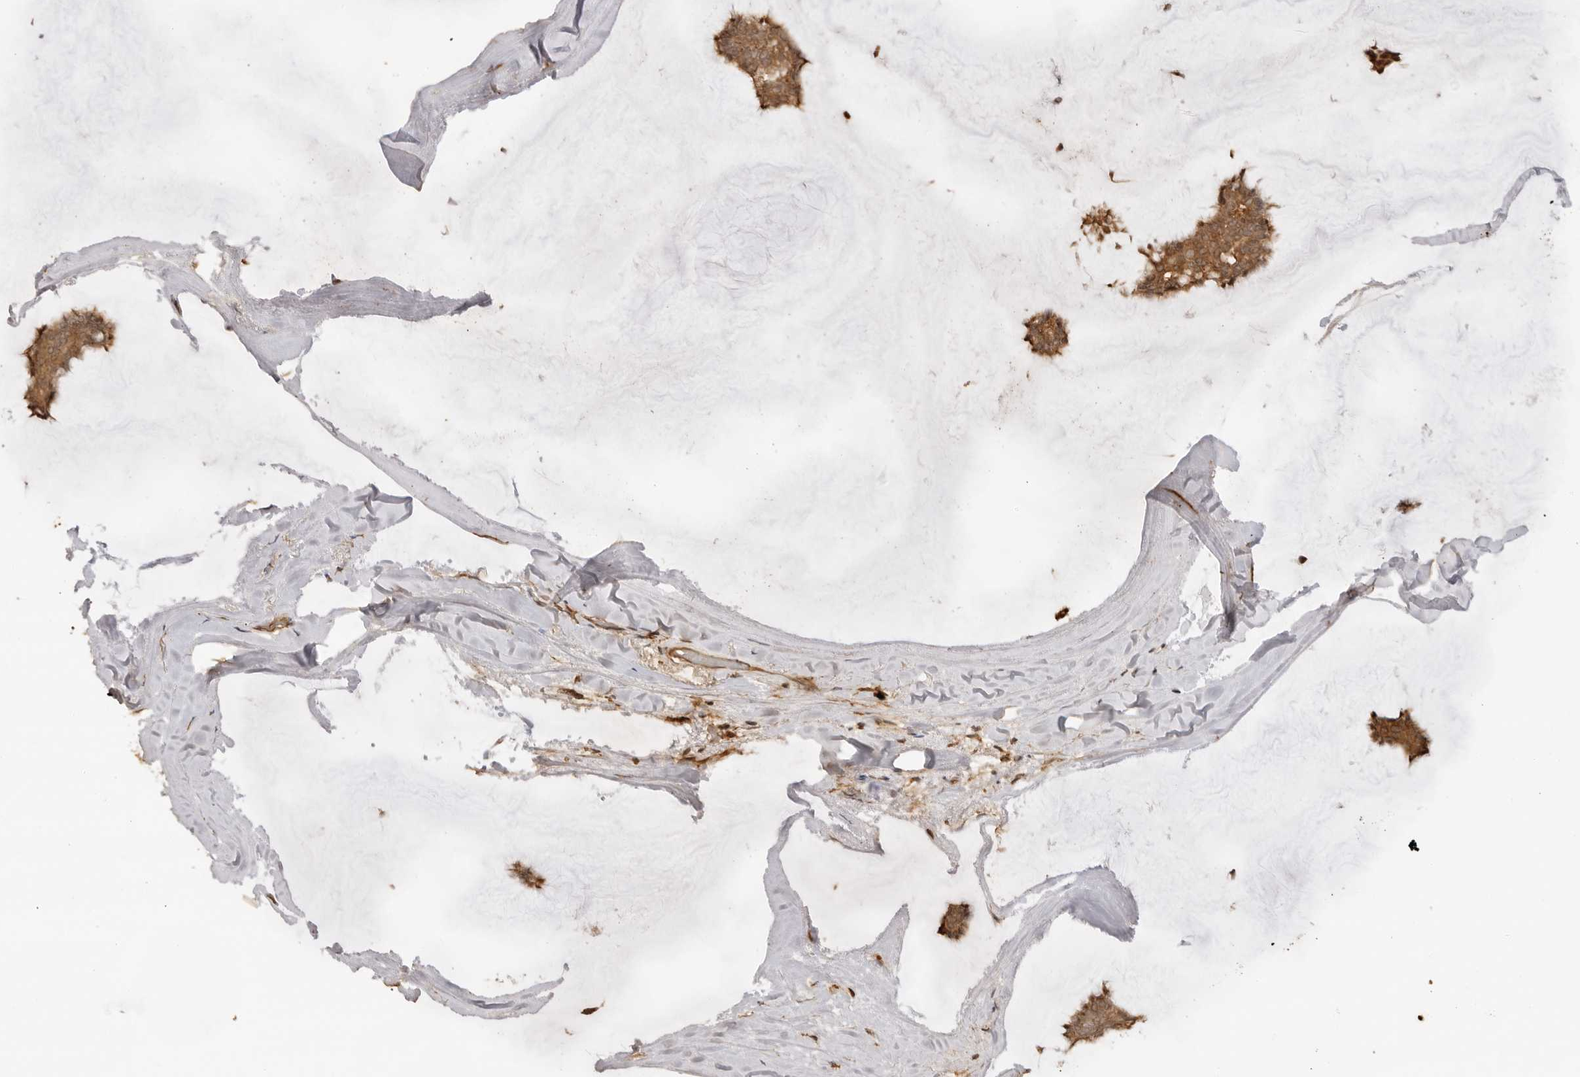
{"staining": {"intensity": "moderate", "quantity": ">75%", "location": "cytoplasmic/membranous"}, "tissue": "breast cancer", "cell_type": "Tumor cells", "image_type": "cancer", "snomed": [{"axis": "morphology", "description": "Duct carcinoma"}, {"axis": "topography", "description": "Breast"}], "caption": "Human breast cancer (infiltrating ductal carcinoma) stained with a brown dye exhibits moderate cytoplasmic/membranous positive staining in approximately >75% of tumor cells.", "gene": "IKBKE", "patient": {"sex": "female", "age": 93}}